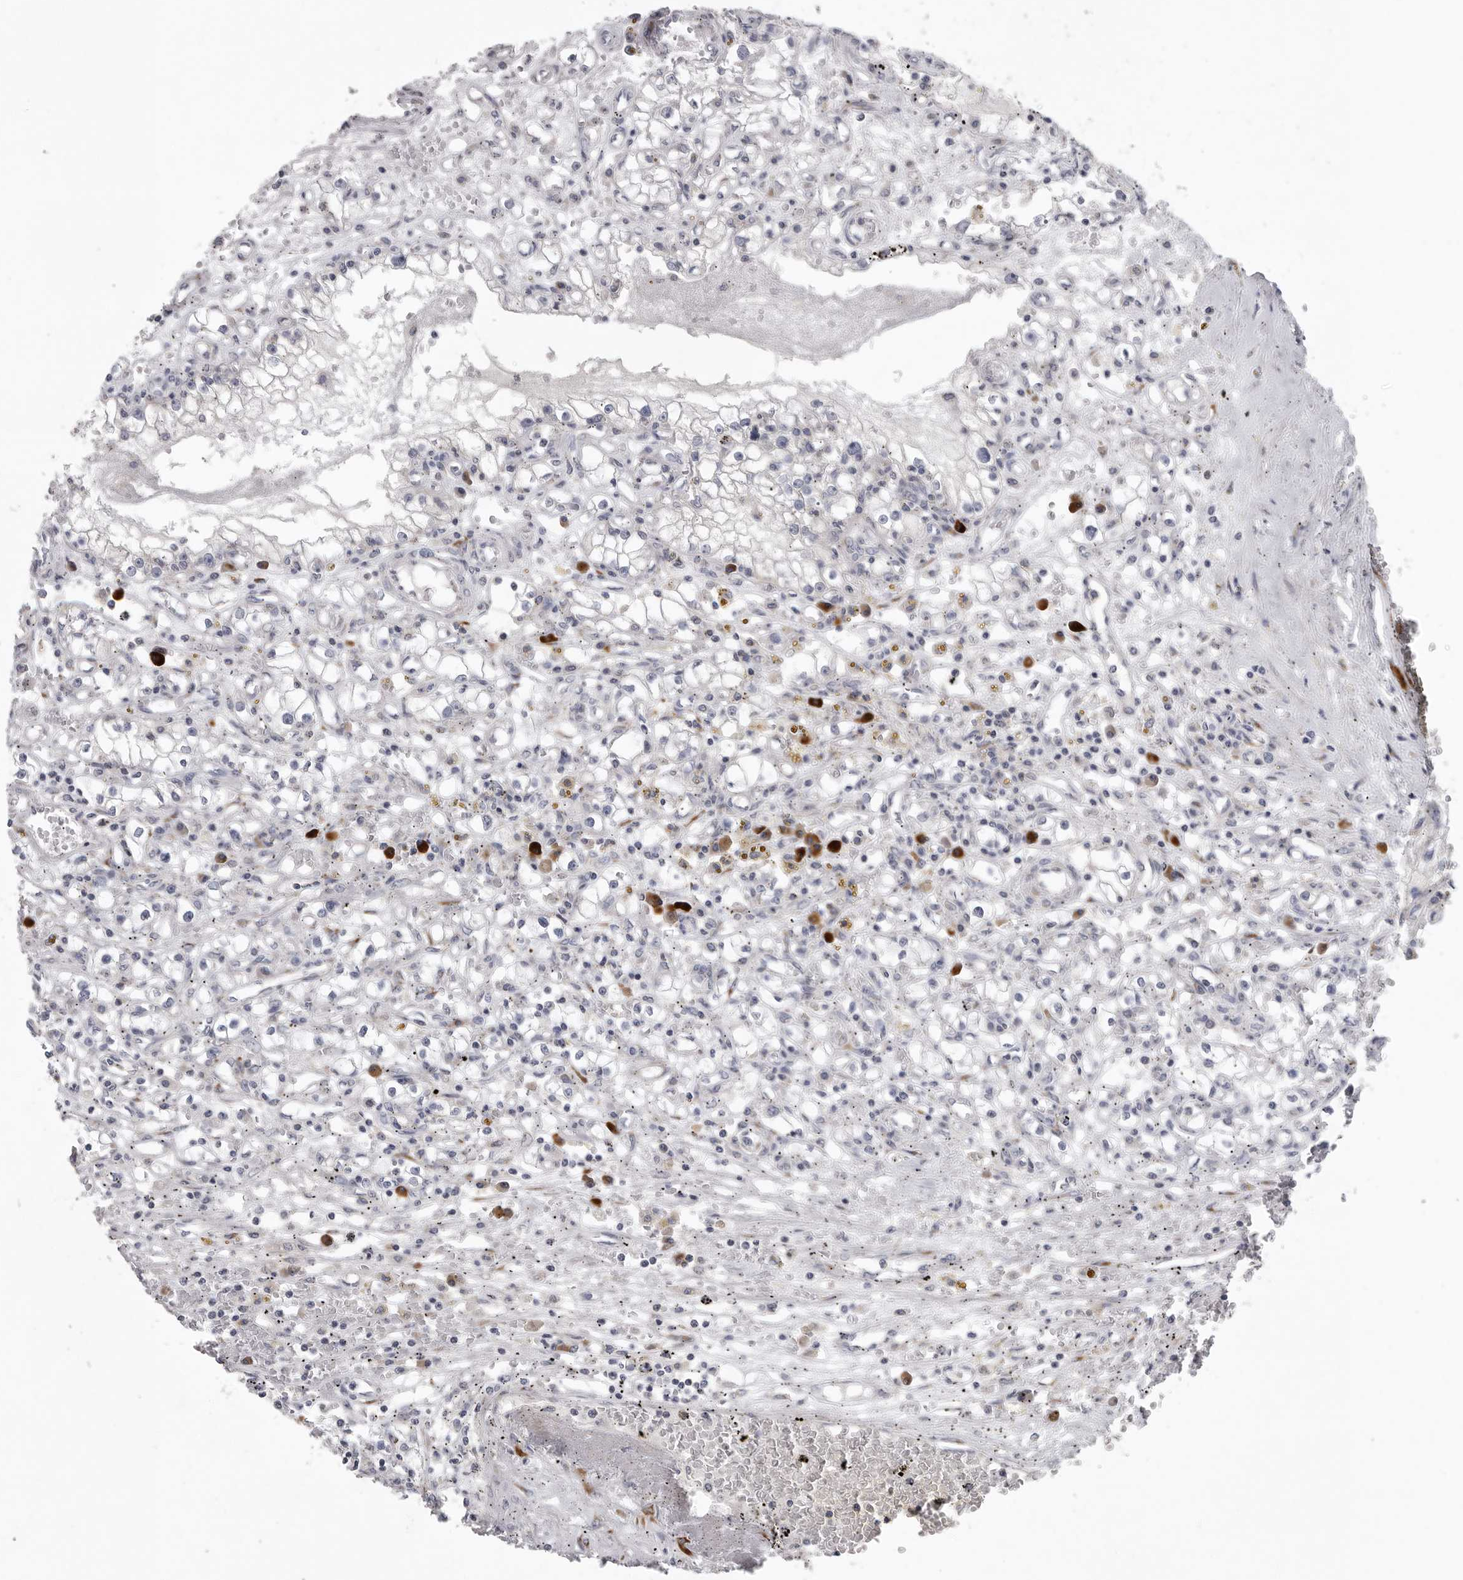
{"staining": {"intensity": "negative", "quantity": "none", "location": "none"}, "tissue": "renal cancer", "cell_type": "Tumor cells", "image_type": "cancer", "snomed": [{"axis": "morphology", "description": "Adenocarcinoma, NOS"}, {"axis": "topography", "description": "Kidney"}], "caption": "Immunohistochemical staining of human renal adenocarcinoma exhibits no significant staining in tumor cells.", "gene": "USP24", "patient": {"sex": "male", "age": 56}}